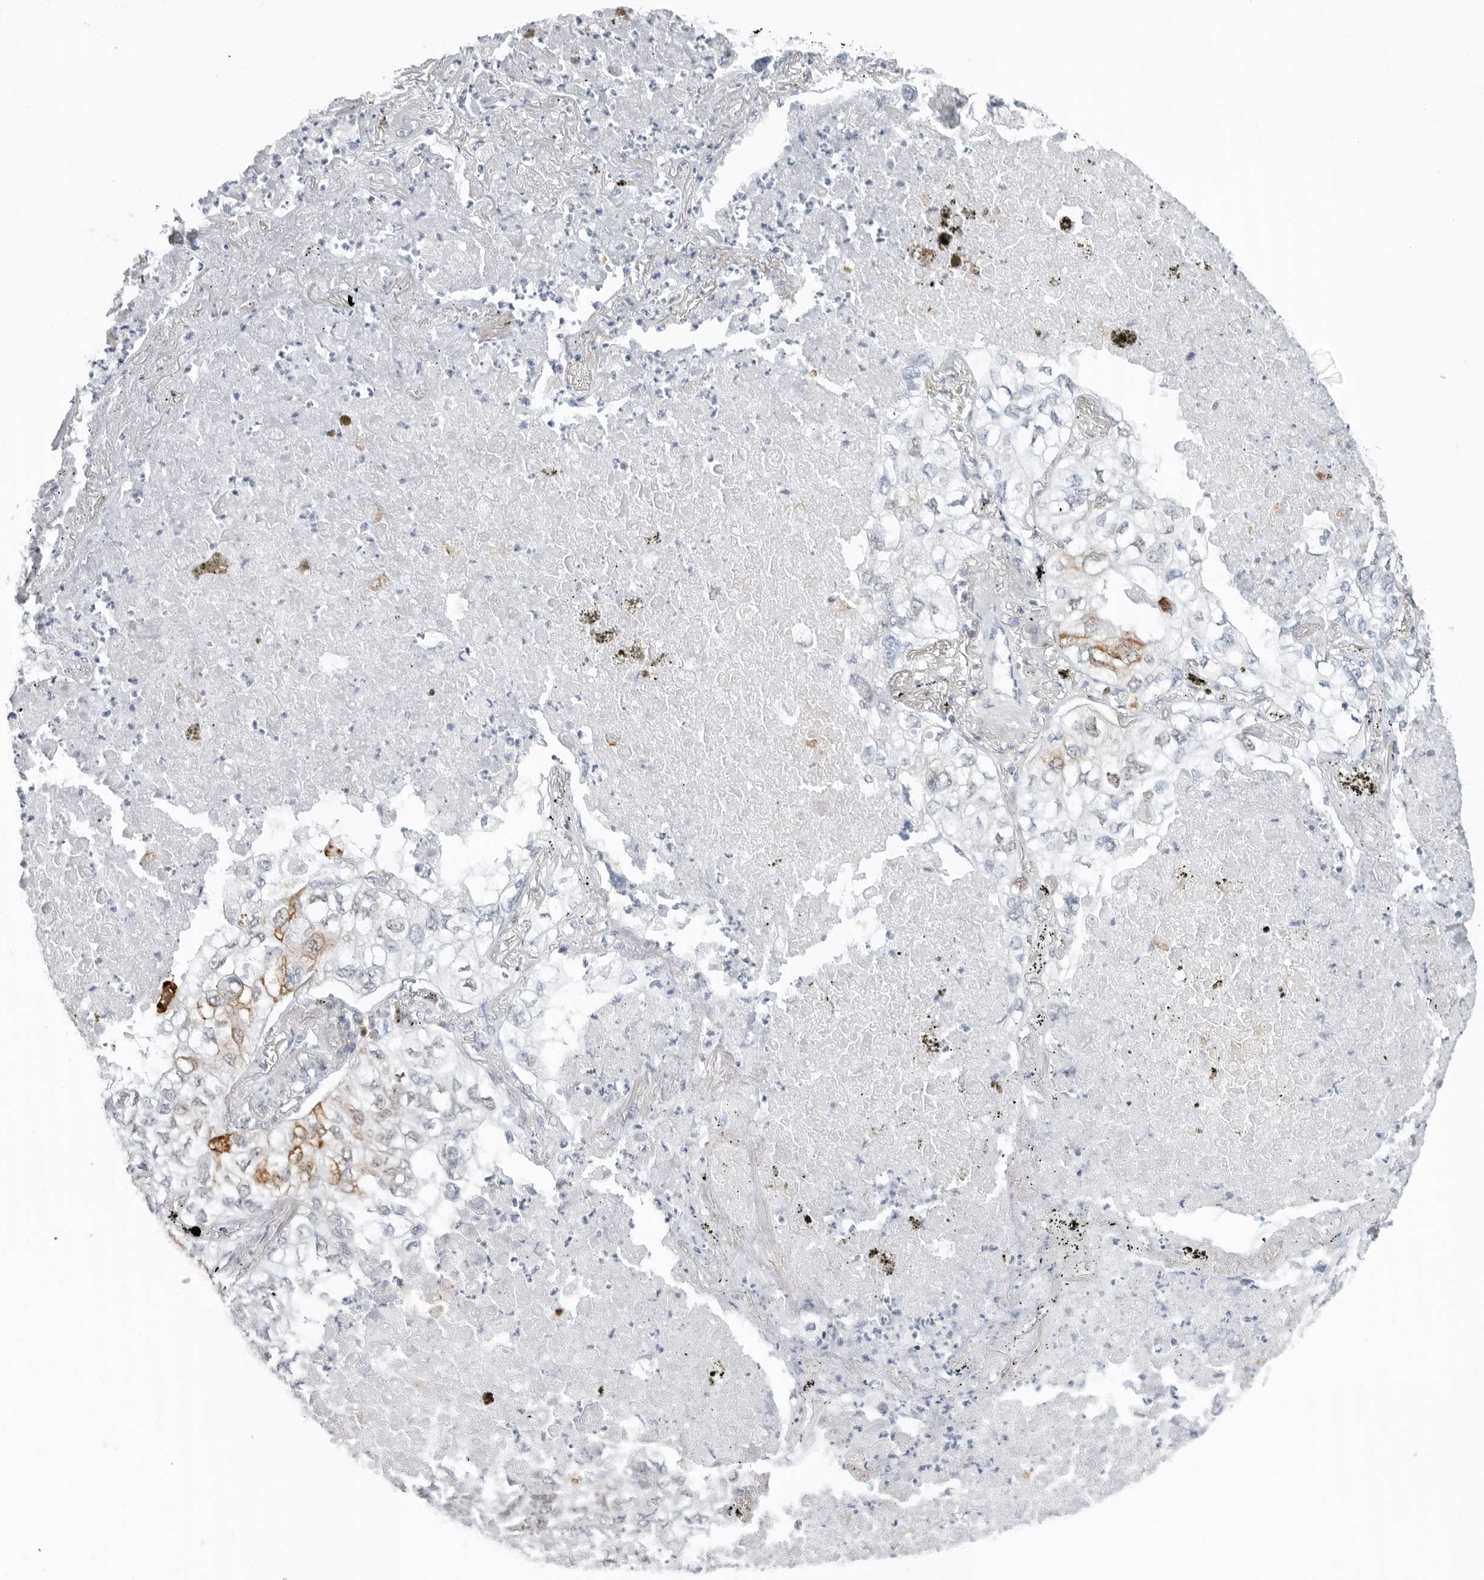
{"staining": {"intensity": "moderate", "quantity": "<25%", "location": "cytoplasmic/membranous"}, "tissue": "lung cancer", "cell_type": "Tumor cells", "image_type": "cancer", "snomed": [{"axis": "morphology", "description": "Adenocarcinoma, NOS"}, {"axis": "topography", "description": "Lung"}], "caption": "The histopathology image shows staining of lung adenocarcinoma, revealing moderate cytoplasmic/membranous protein expression (brown color) within tumor cells. (brown staining indicates protein expression, while blue staining denotes nuclei).", "gene": "FOXK2", "patient": {"sex": "male", "age": 65}}